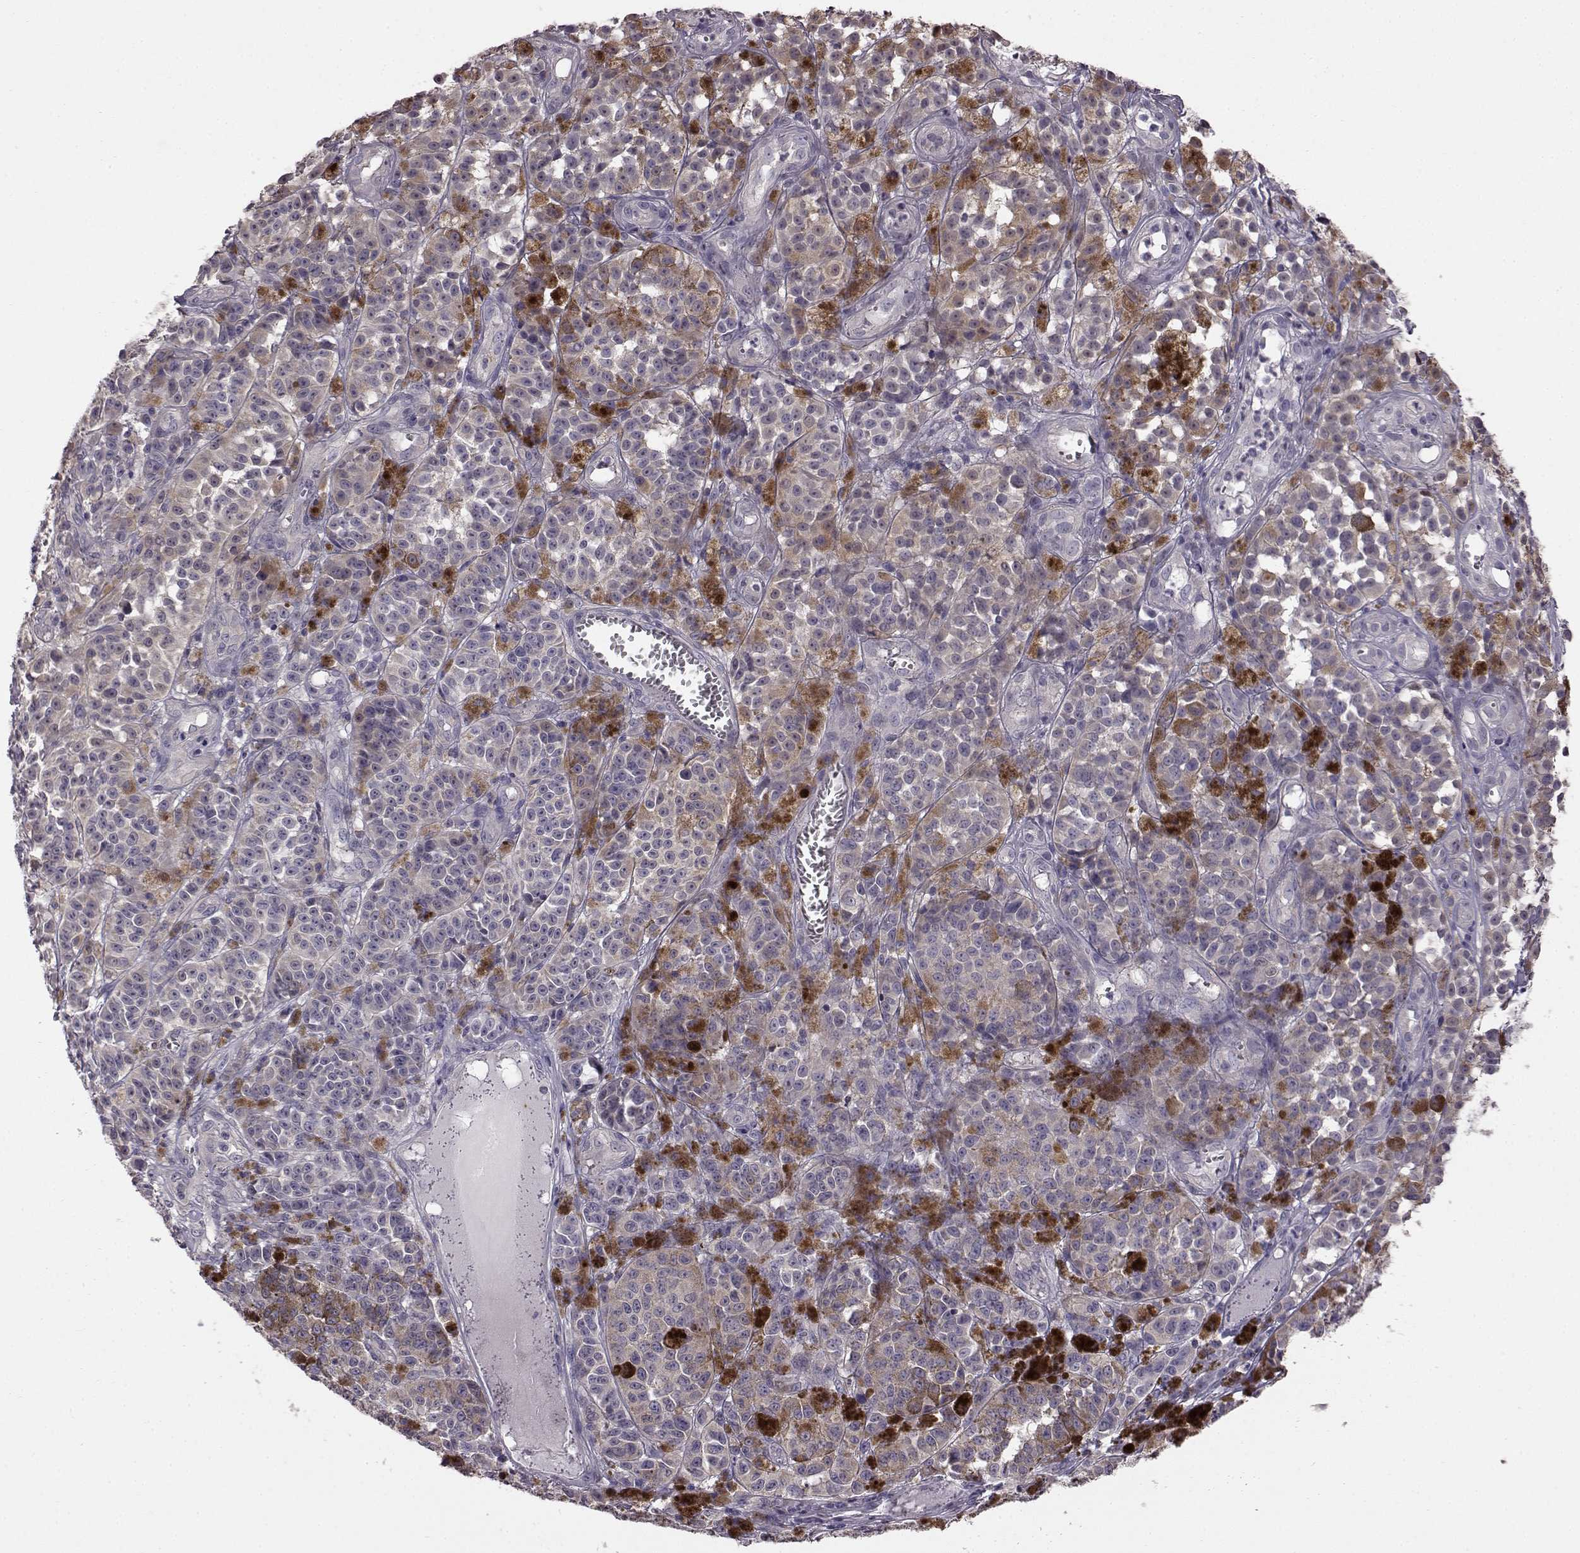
{"staining": {"intensity": "weak", "quantity": "<25%", "location": "cytoplasmic/membranous"}, "tissue": "melanoma", "cell_type": "Tumor cells", "image_type": "cancer", "snomed": [{"axis": "morphology", "description": "Malignant melanoma, NOS"}, {"axis": "topography", "description": "Skin"}], "caption": "Immunohistochemical staining of human melanoma demonstrates no significant staining in tumor cells.", "gene": "ADGRG2", "patient": {"sex": "female", "age": 58}}